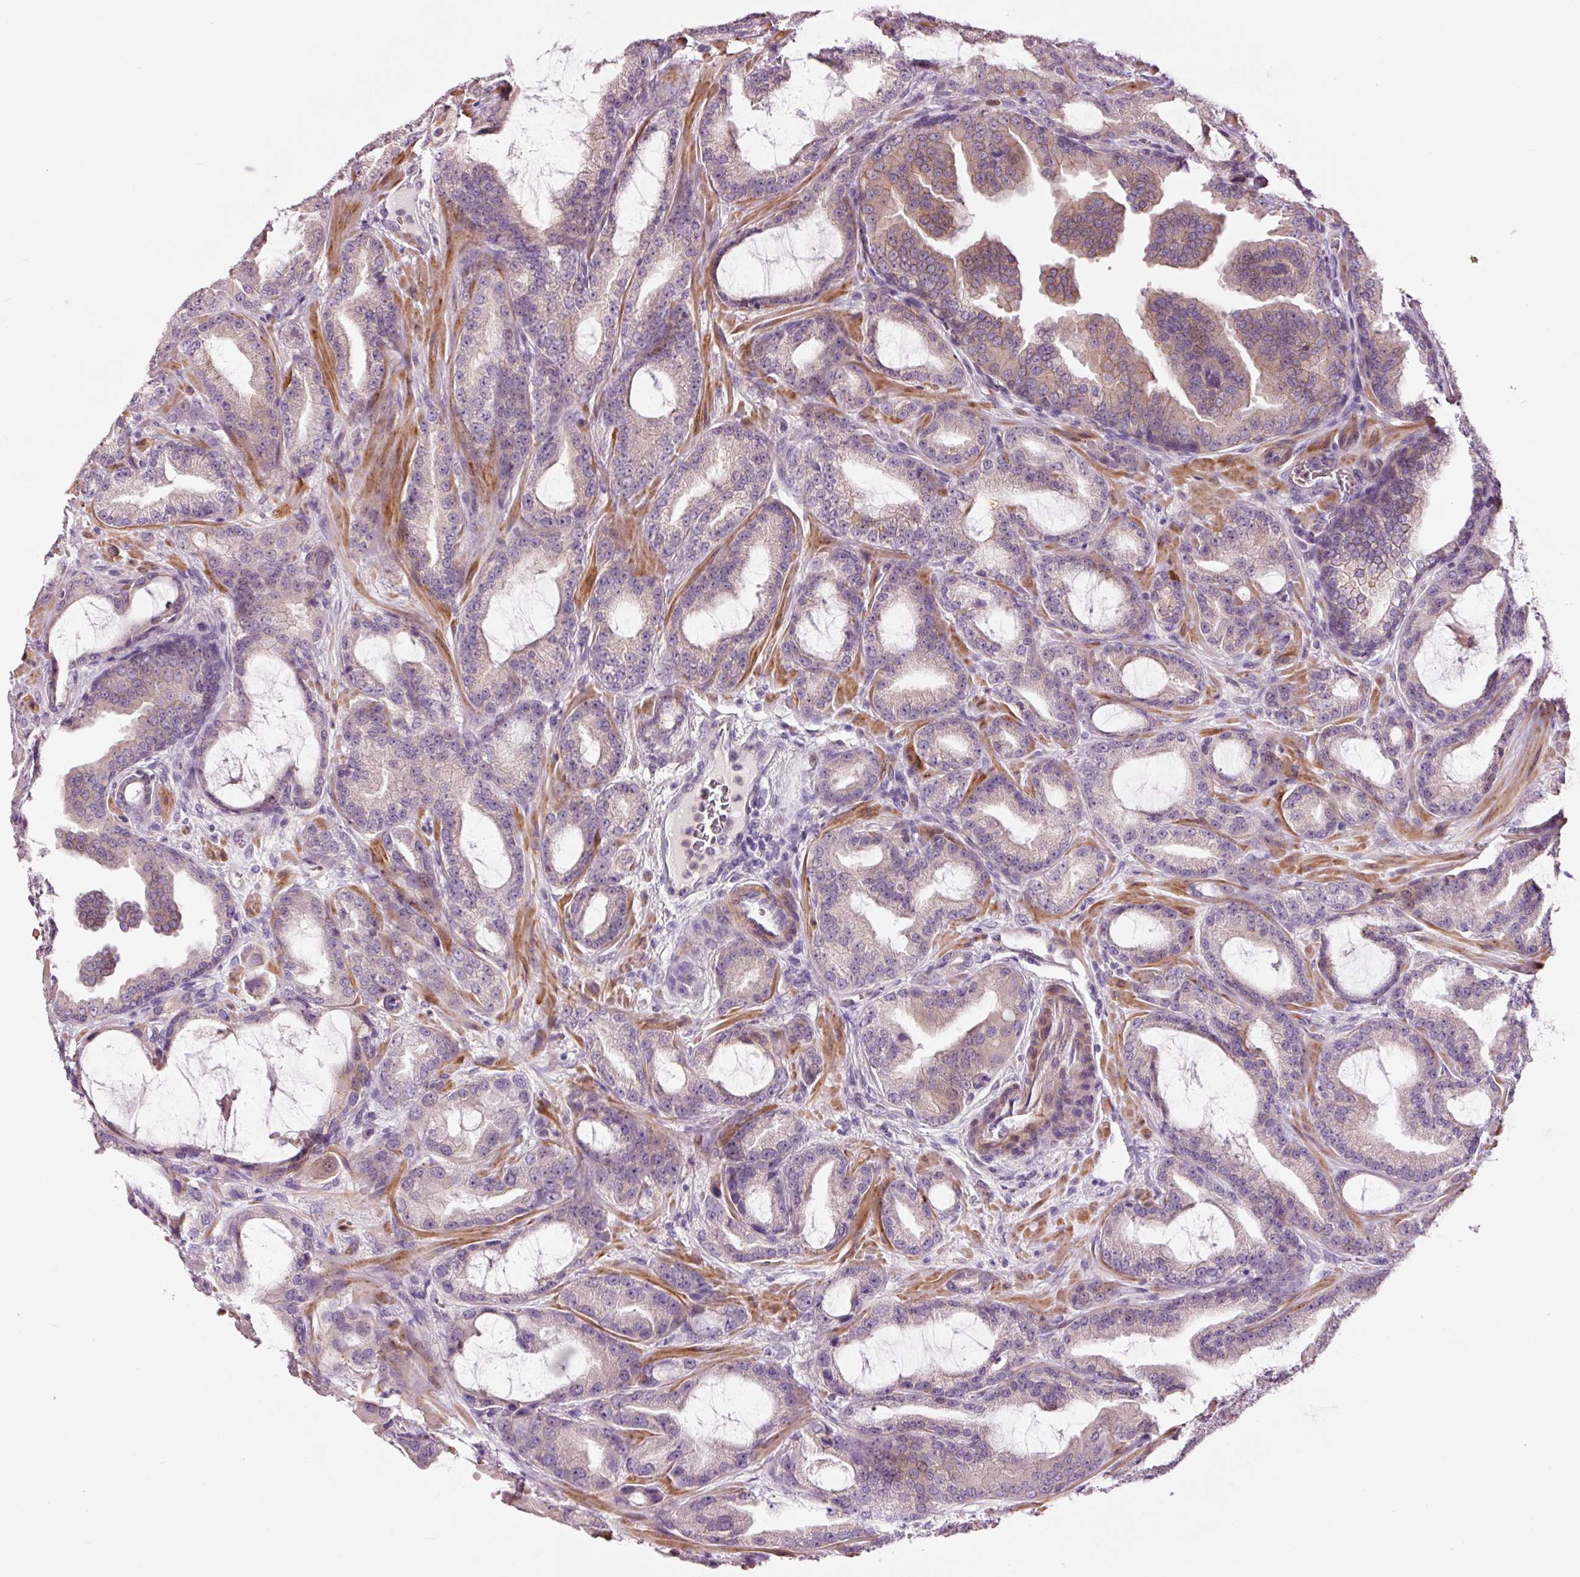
{"staining": {"intensity": "weak", "quantity": "<25%", "location": "cytoplasmic/membranous,nuclear"}, "tissue": "prostate cancer", "cell_type": "Tumor cells", "image_type": "cancer", "snomed": [{"axis": "morphology", "description": "Adenocarcinoma, High grade"}, {"axis": "topography", "description": "Prostate"}], "caption": "An immunohistochemistry image of high-grade adenocarcinoma (prostate) is shown. There is no staining in tumor cells of high-grade adenocarcinoma (prostate).", "gene": "DAPP1", "patient": {"sex": "male", "age": 68}}